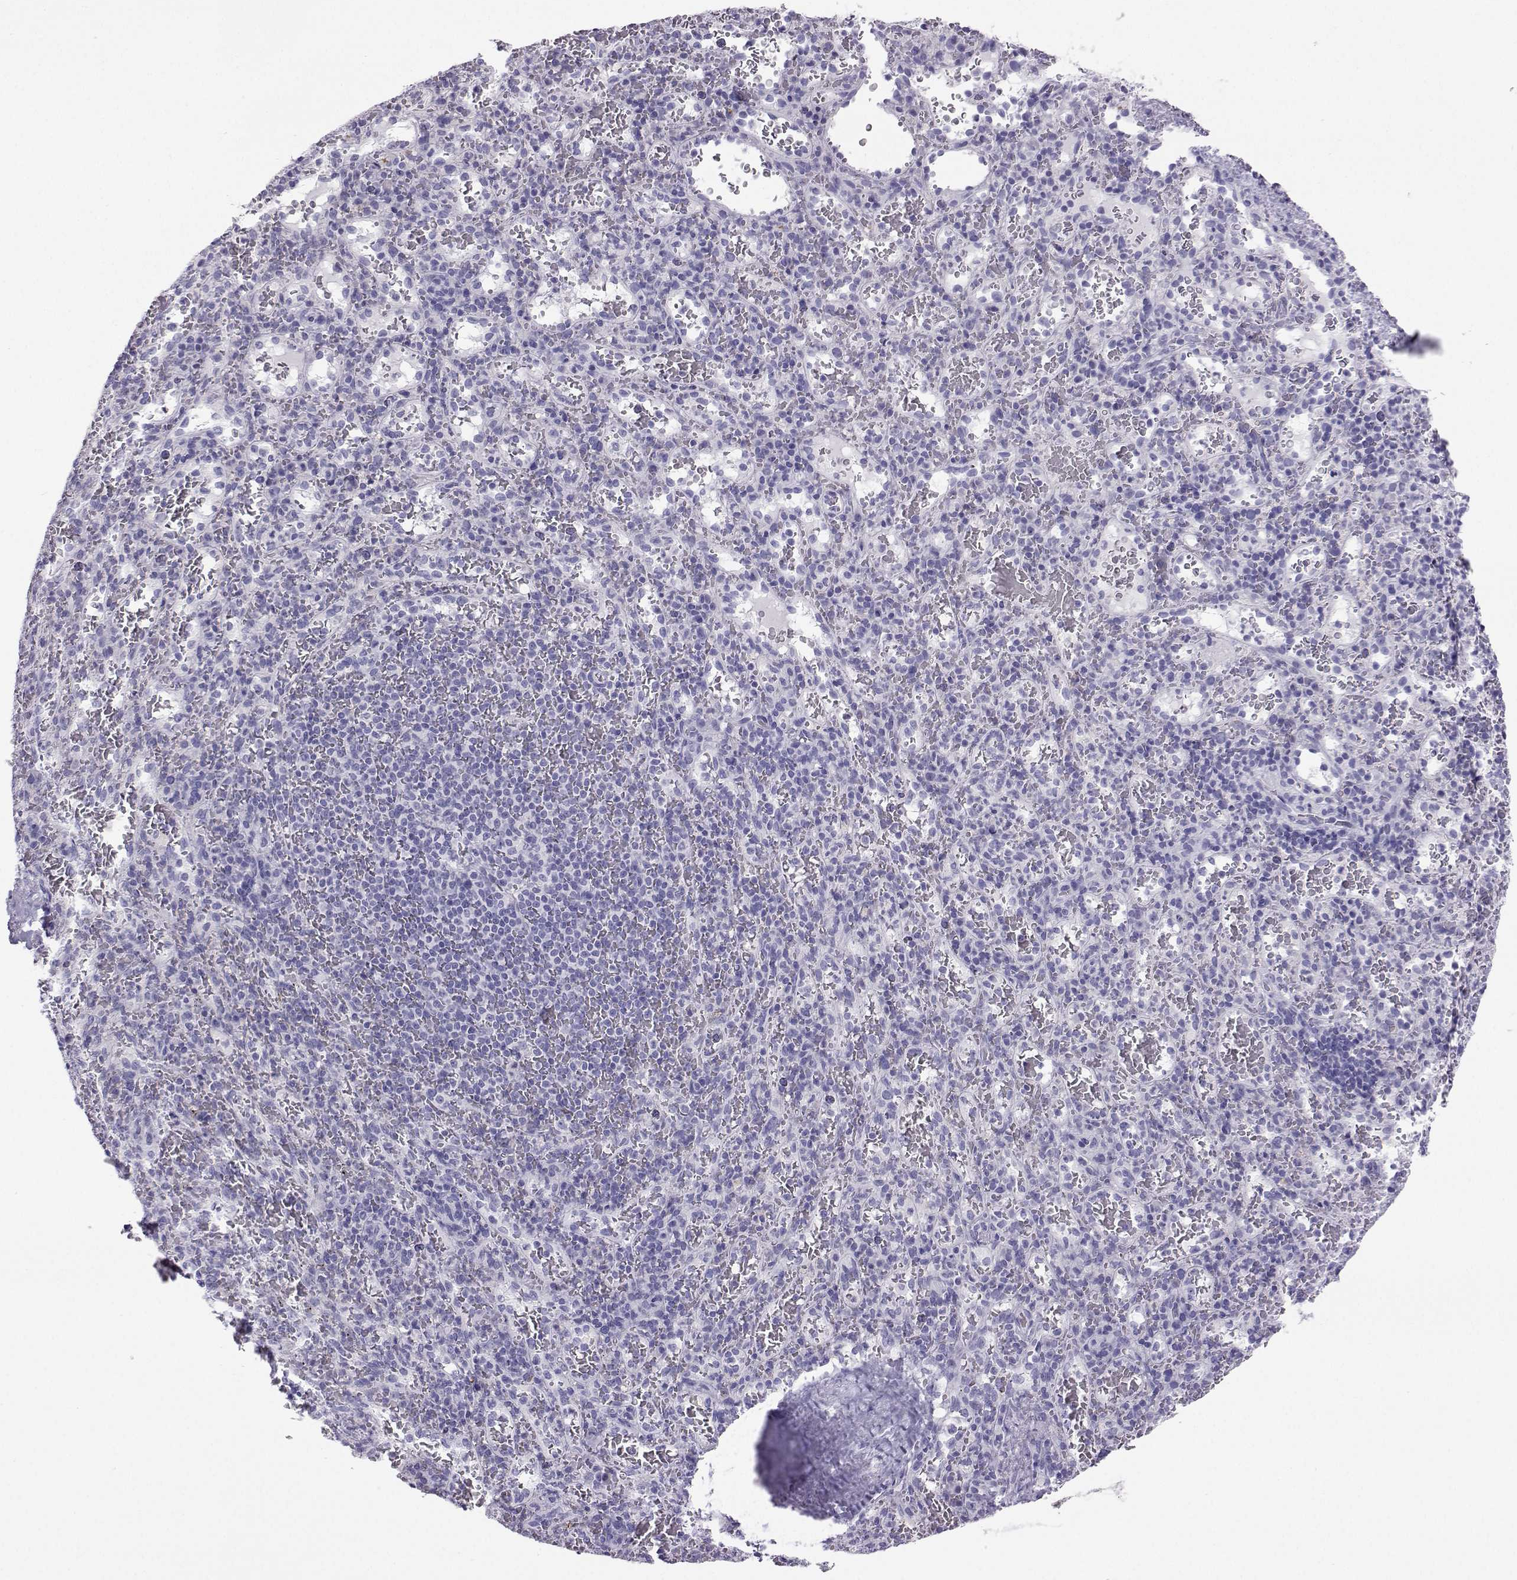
{"staining": {"intensity": "negative", "quantity": "none", "location": "none"}, "tissue": "spleen", "cell_type": "Cells in red pulp", "image_type": "normal", "snomed": [{"axis": "morphology", "description": "Normal tissue, NOS"}, {"axis": "topography", "description": "Spleen"}], "caption": "Immunohistochemical staining of unremarkable spleen exhibits no significant staining in cells in red pulp. Nuclei are stained in blue.", "gene": "PLIN4", "patient": {"sex": "male", "age": 57}}